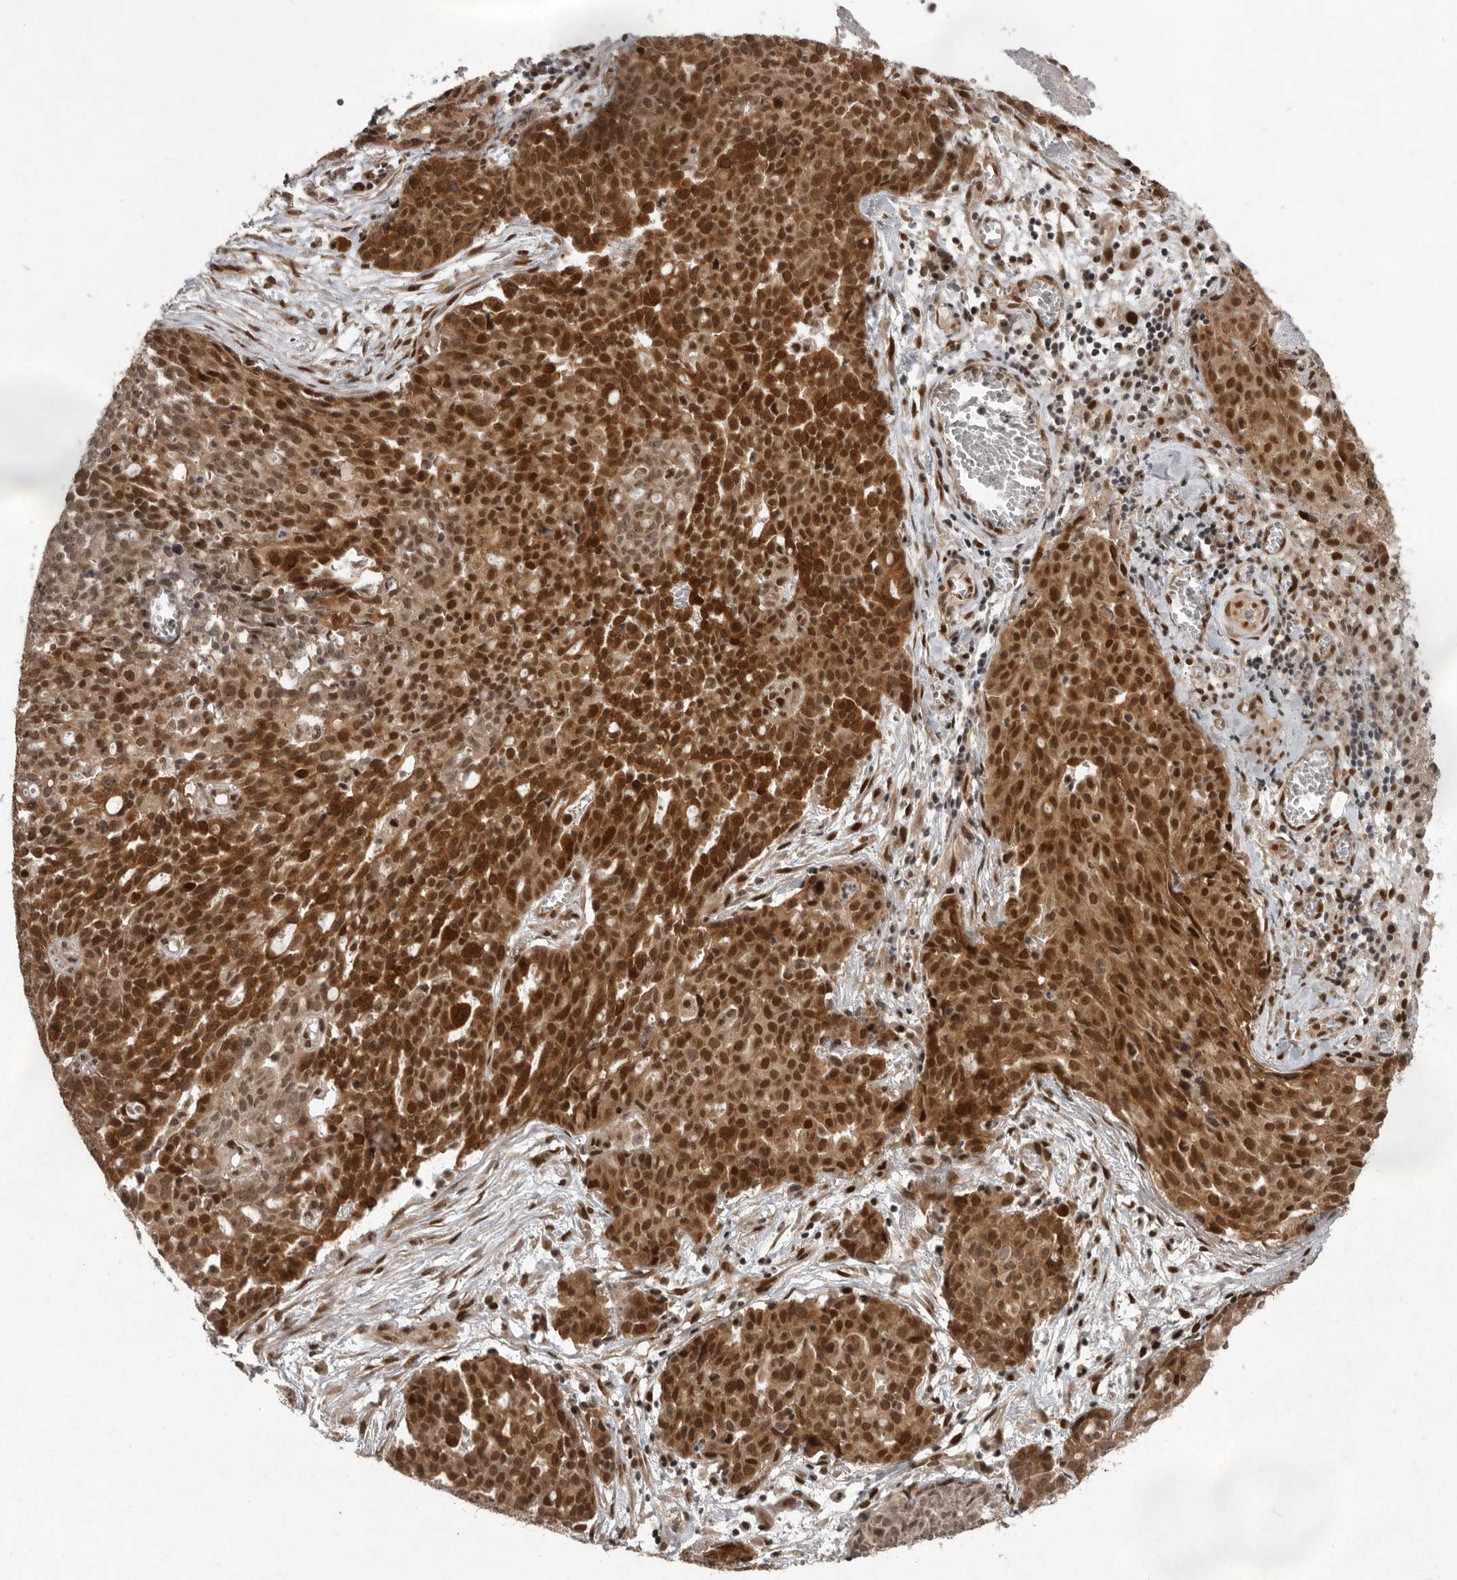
{"staining": {"intensity": "strong", "quantity": "25%-75%", "location": "cytoplasmic/membranous,nuclear"}, "tissue": "ovarian cancer", "cell_type": "Tumor cells", "image_type": "cancer", "snomed": [{"axis": "morphology", "description": "Cystadenocarcinoma, serous, NOS"}, {"axis": "topography", "description": "Soft tissue"}, {"axis": "topography", "description": "Ovary"}], "caption": "Immunohistochemical staining of serous cystadenocarcinoma (ovarian) reveals high levels of strong cytoplasmic/membranous and nuclear staining in about 25%-75% of tumor cells.", "gene": "CDC27", "patient": {"sex": "female", "age": 57}}